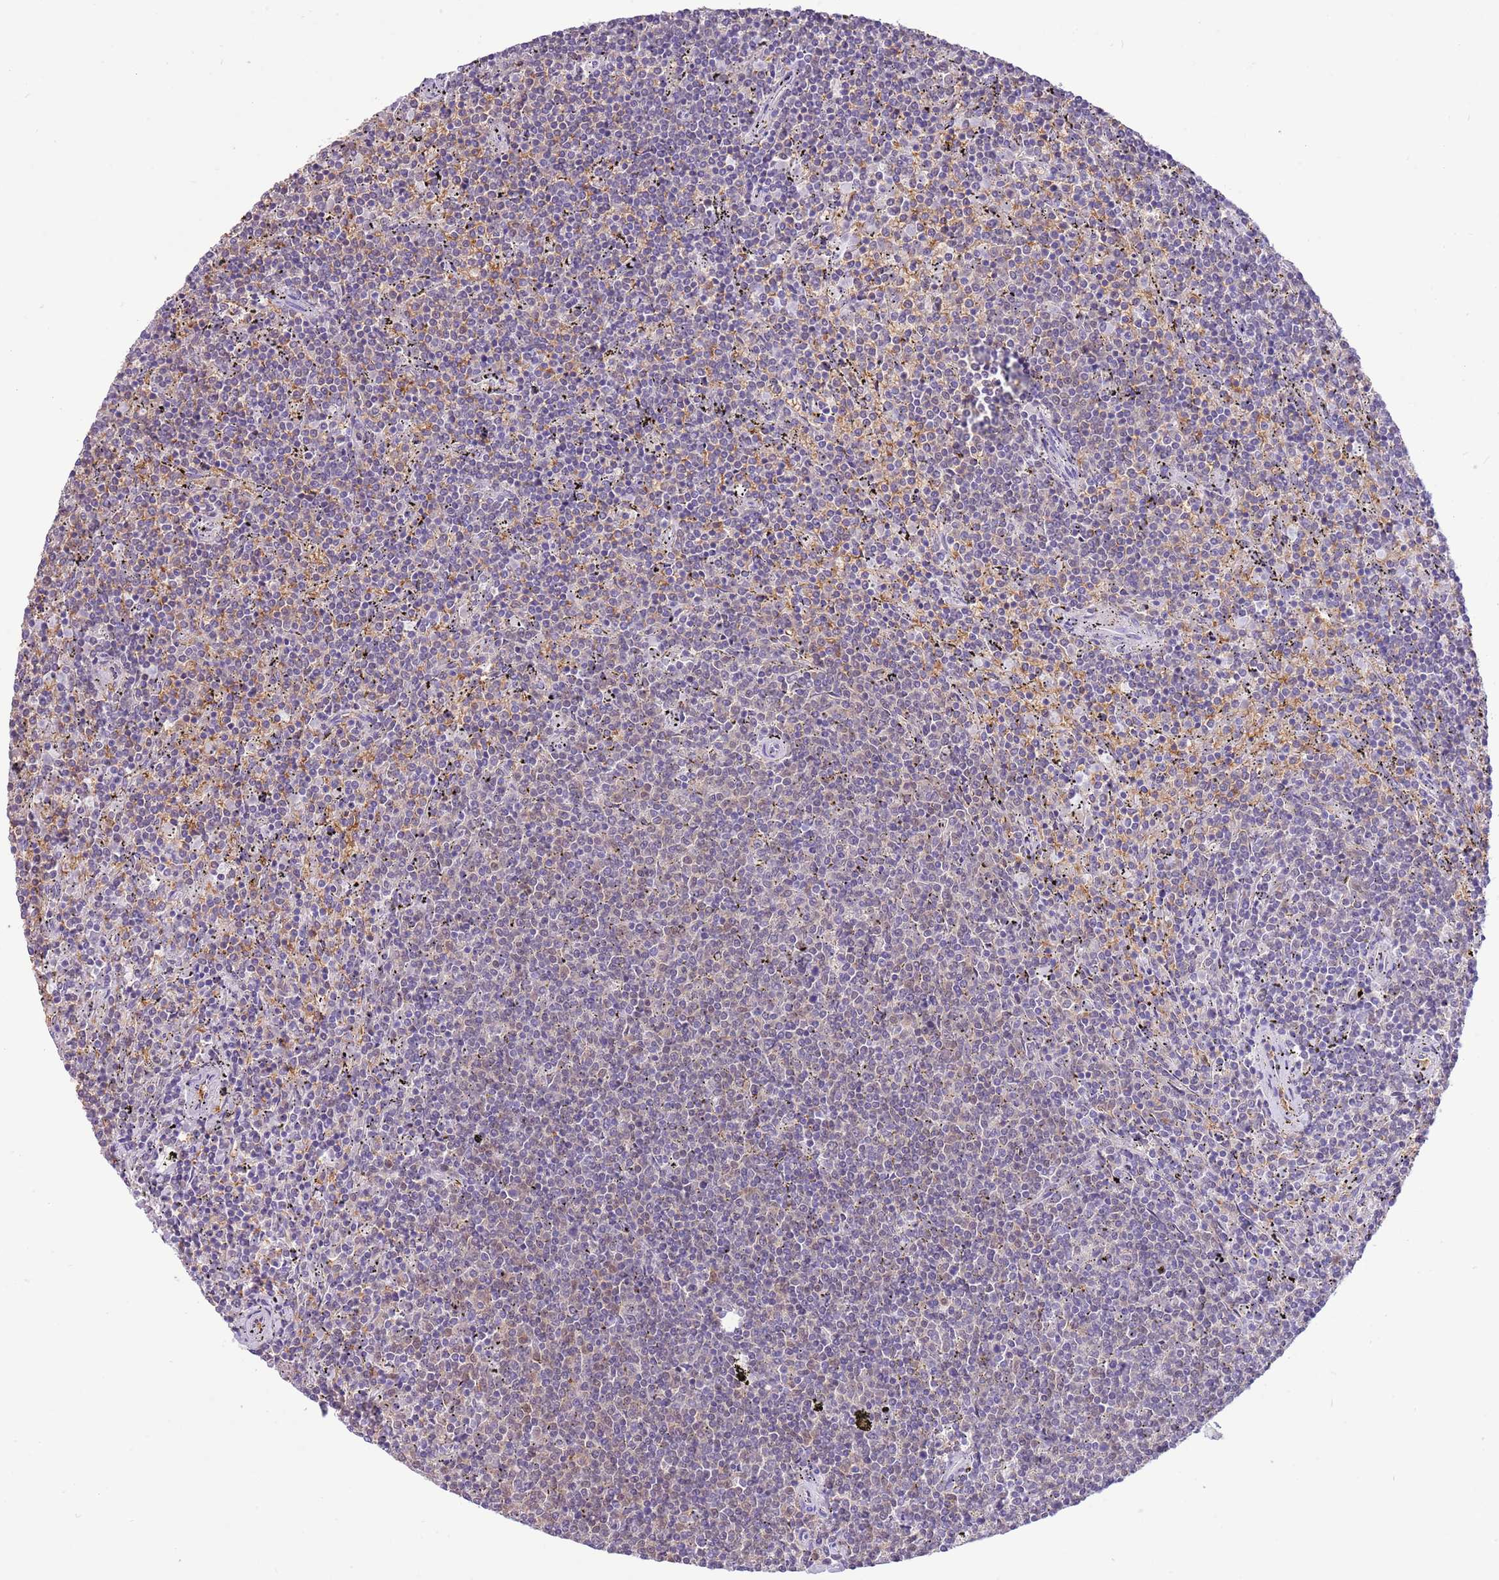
{"staining": {"intensity": "negative", "quantity": "none", "location": "none"}, "tissue": "lymphoma", "cell_type": "Tumor cells", "image_type": "cancer", "snomed": [{"axis": "morphology", "description": "Malignant lymphoma, non-Hodgkin's type, Low grade"}, {"axis": "topography", "description": "Spleen"}], "caption": "Photomicrograph shows no protein positivity in tumor cells of lymphoma tissue. Brightfield microscopy of immunohistochemistry (IHC) stained with DAB (3,3'-diaminobenzidine) (brown) and hematoxylin (blue), captured at high magnification.", "gene": "DDI2", "patient": {"sex": "female", "age": 50}}